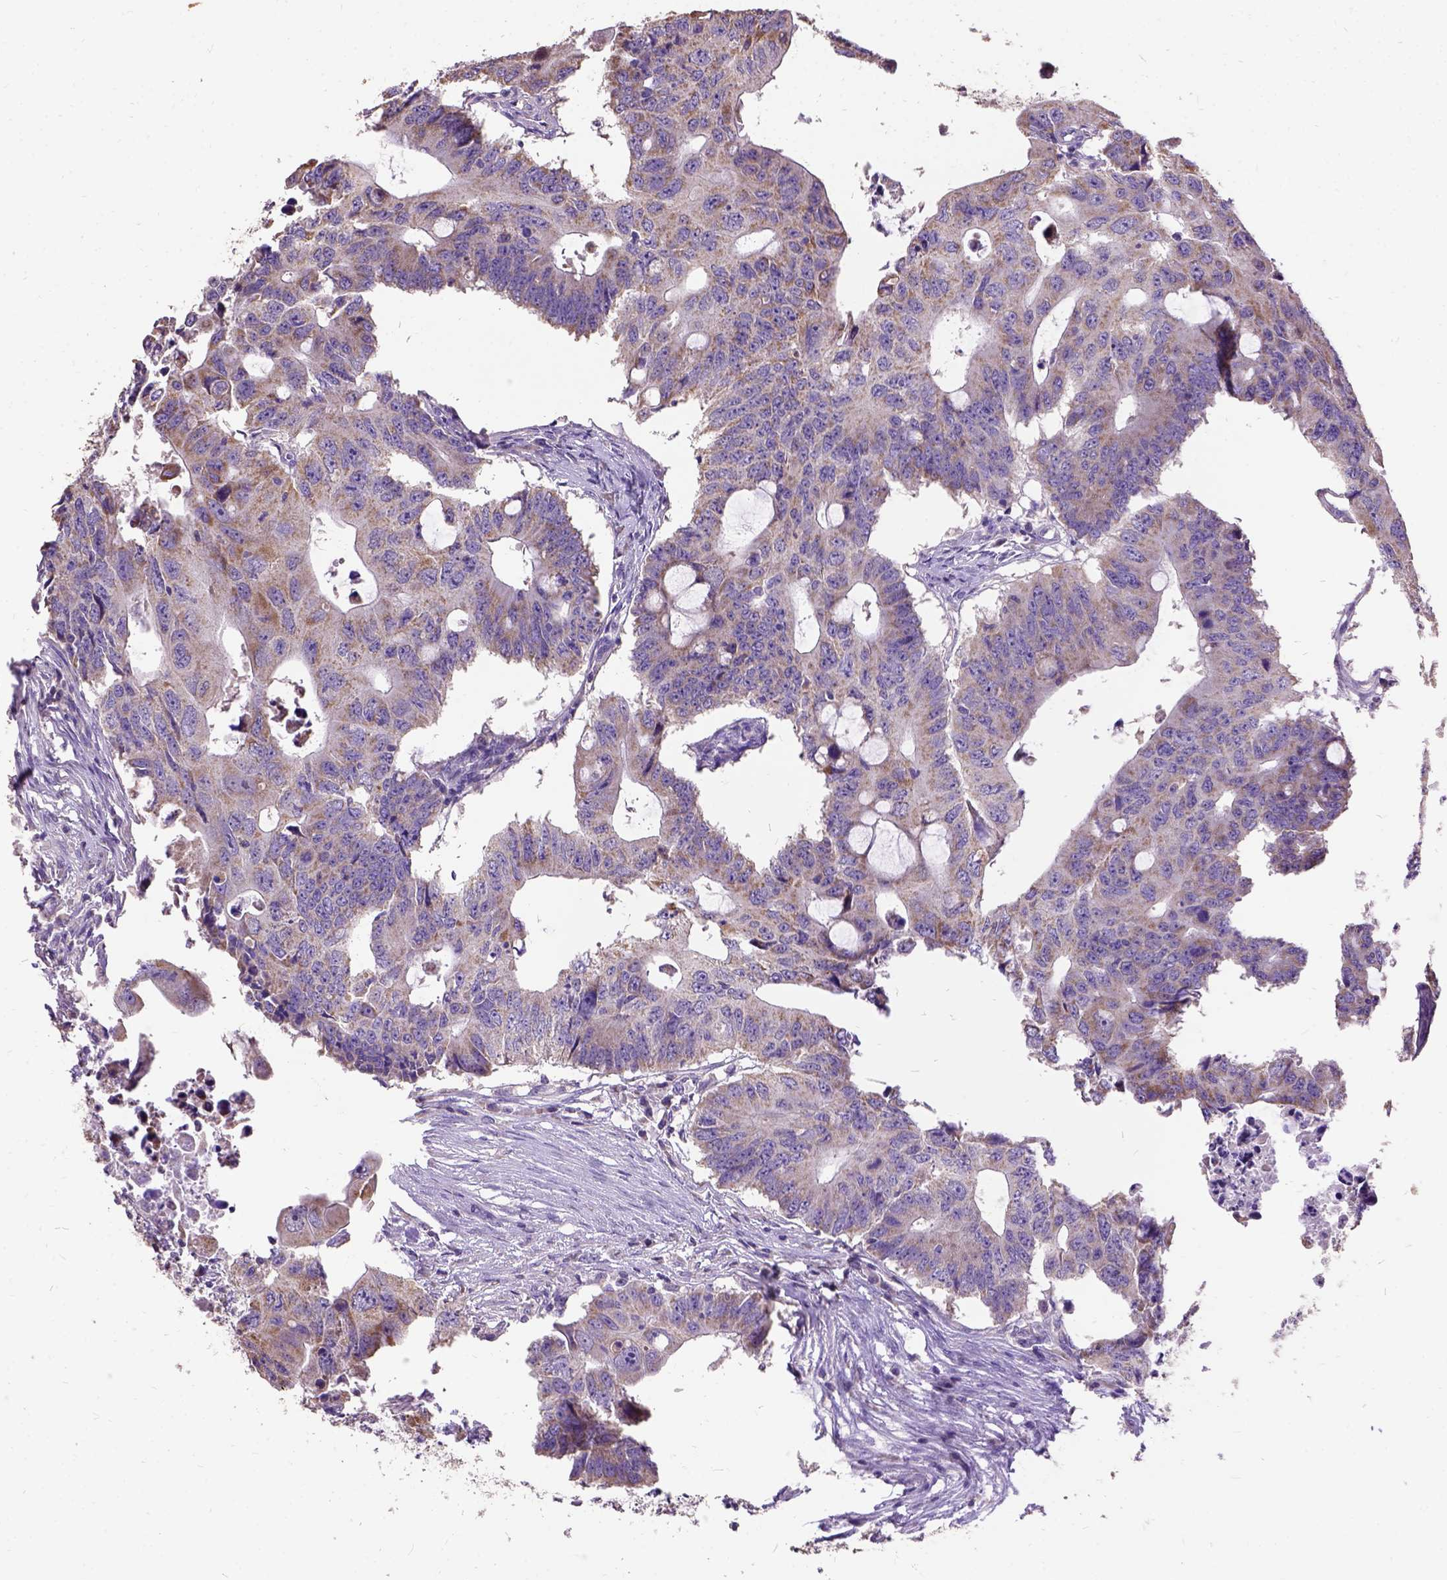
{"staining": {"intensity": "moderate", "quantity": ">75%", "location": "cytoplasmic/membranous"}, "tissue": "colorectal cancer", "cell_type": "Tumor cells", "image_type": "cancer", "snomed": [{"axis": "morphology", "description": "Adenocarcinoma, NOS"}, {"axis": "topography", "description": "Colon"}], "caption": "A medium amount of moderate cytoplasmic/membranous expression is identified in about >75% of tumor cells in colorectal cancer tissue.", "gene": "DQX1", "patient": {"sex": "male", "age": 71}}